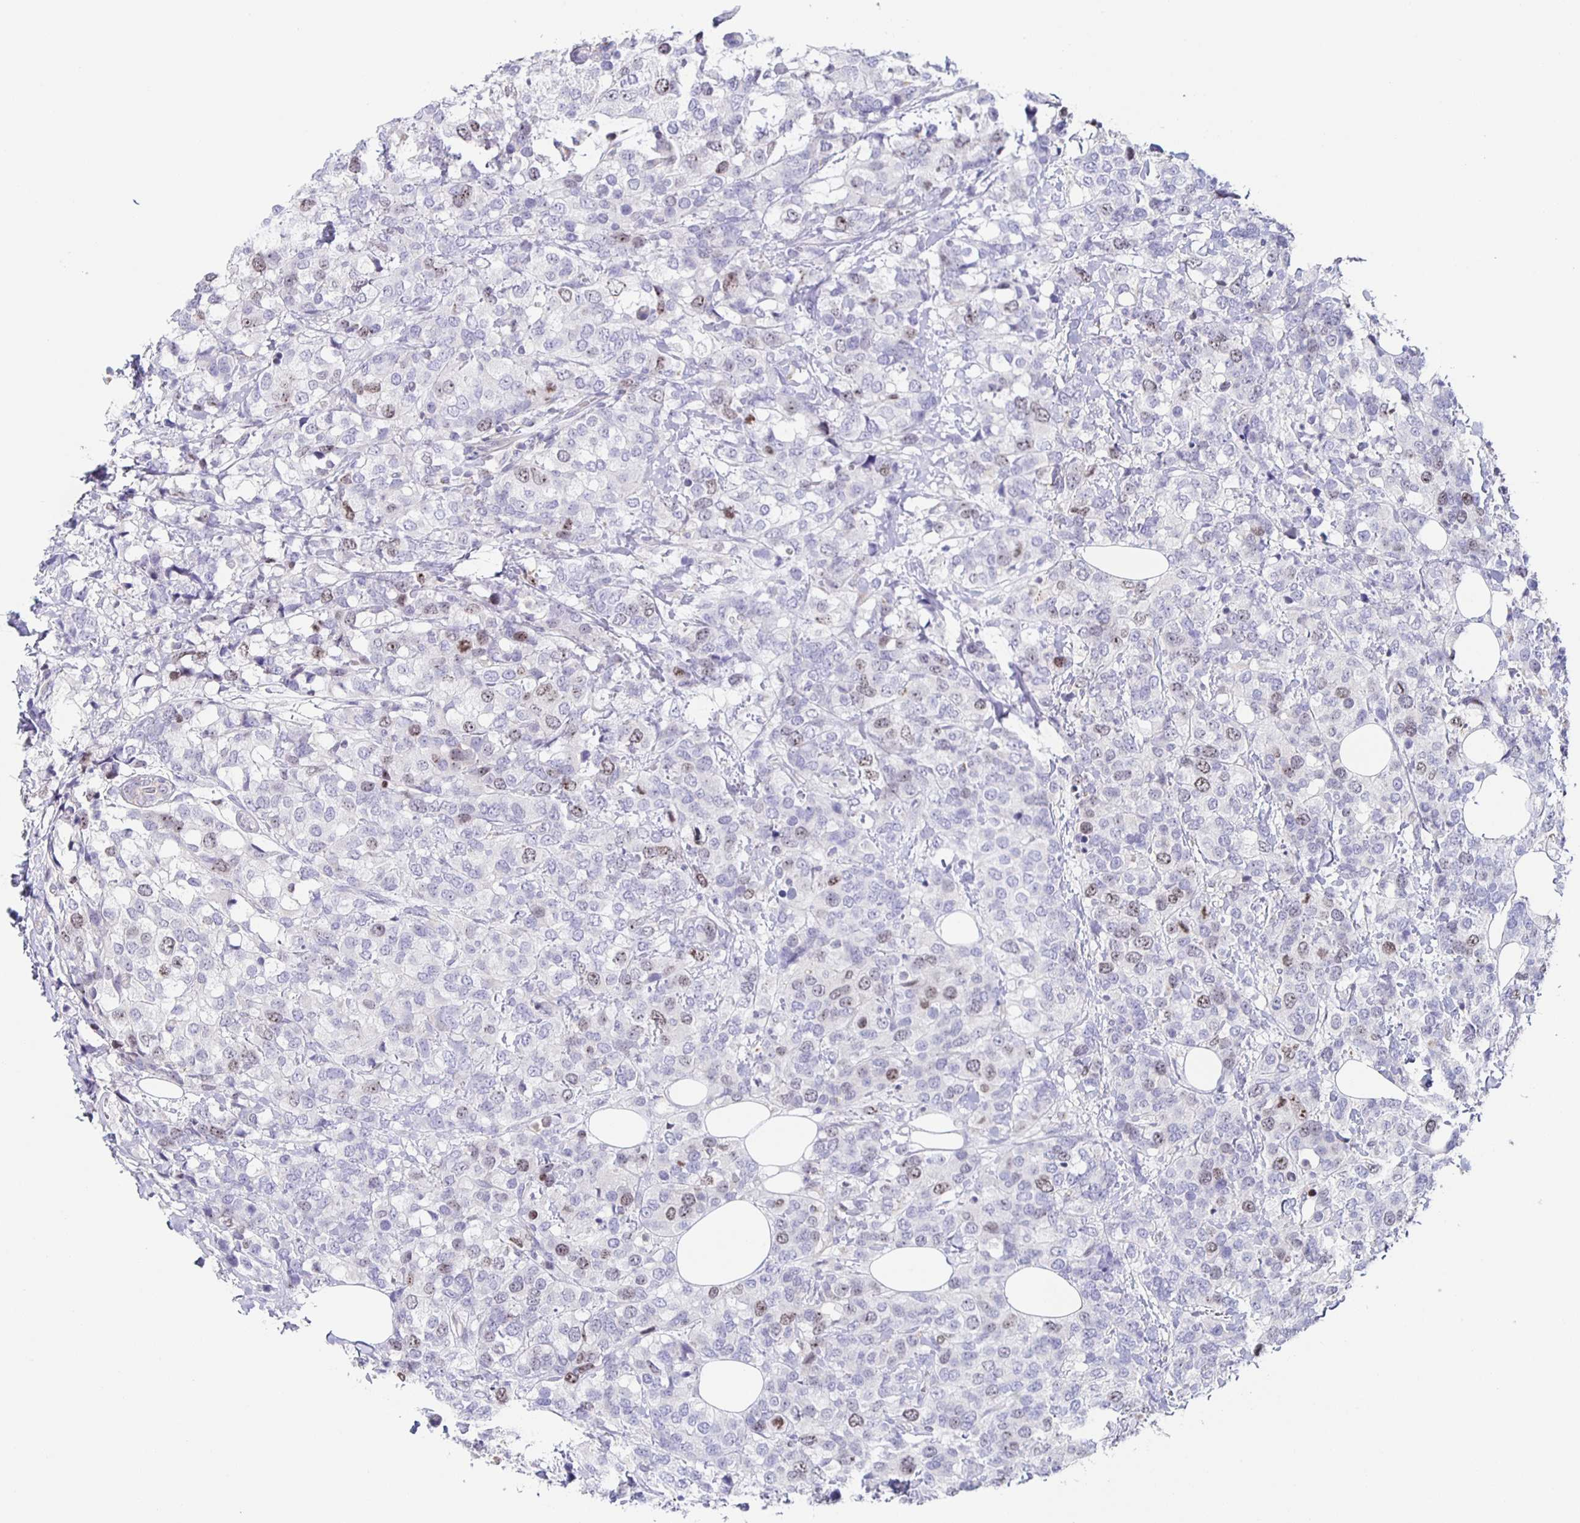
{"staining": {"intensity": "weak", "quantity": "<25%", "location": "nuclear"}, "tissue": "breast cancer", "cell_type": "Tumor cells", "image_type": "cancer", "snomed": [{"axis": "morphology", "description": "Lobular carcinoma"}, {"axis": "topography", "description": "Breast"}], "caption": "Immunohistochemistry of human lobular carcinoma (breast) demonstrates no expression in tumor cells.", "gene": "CENPH", "patient": {"sex": "female", "age": 59}}